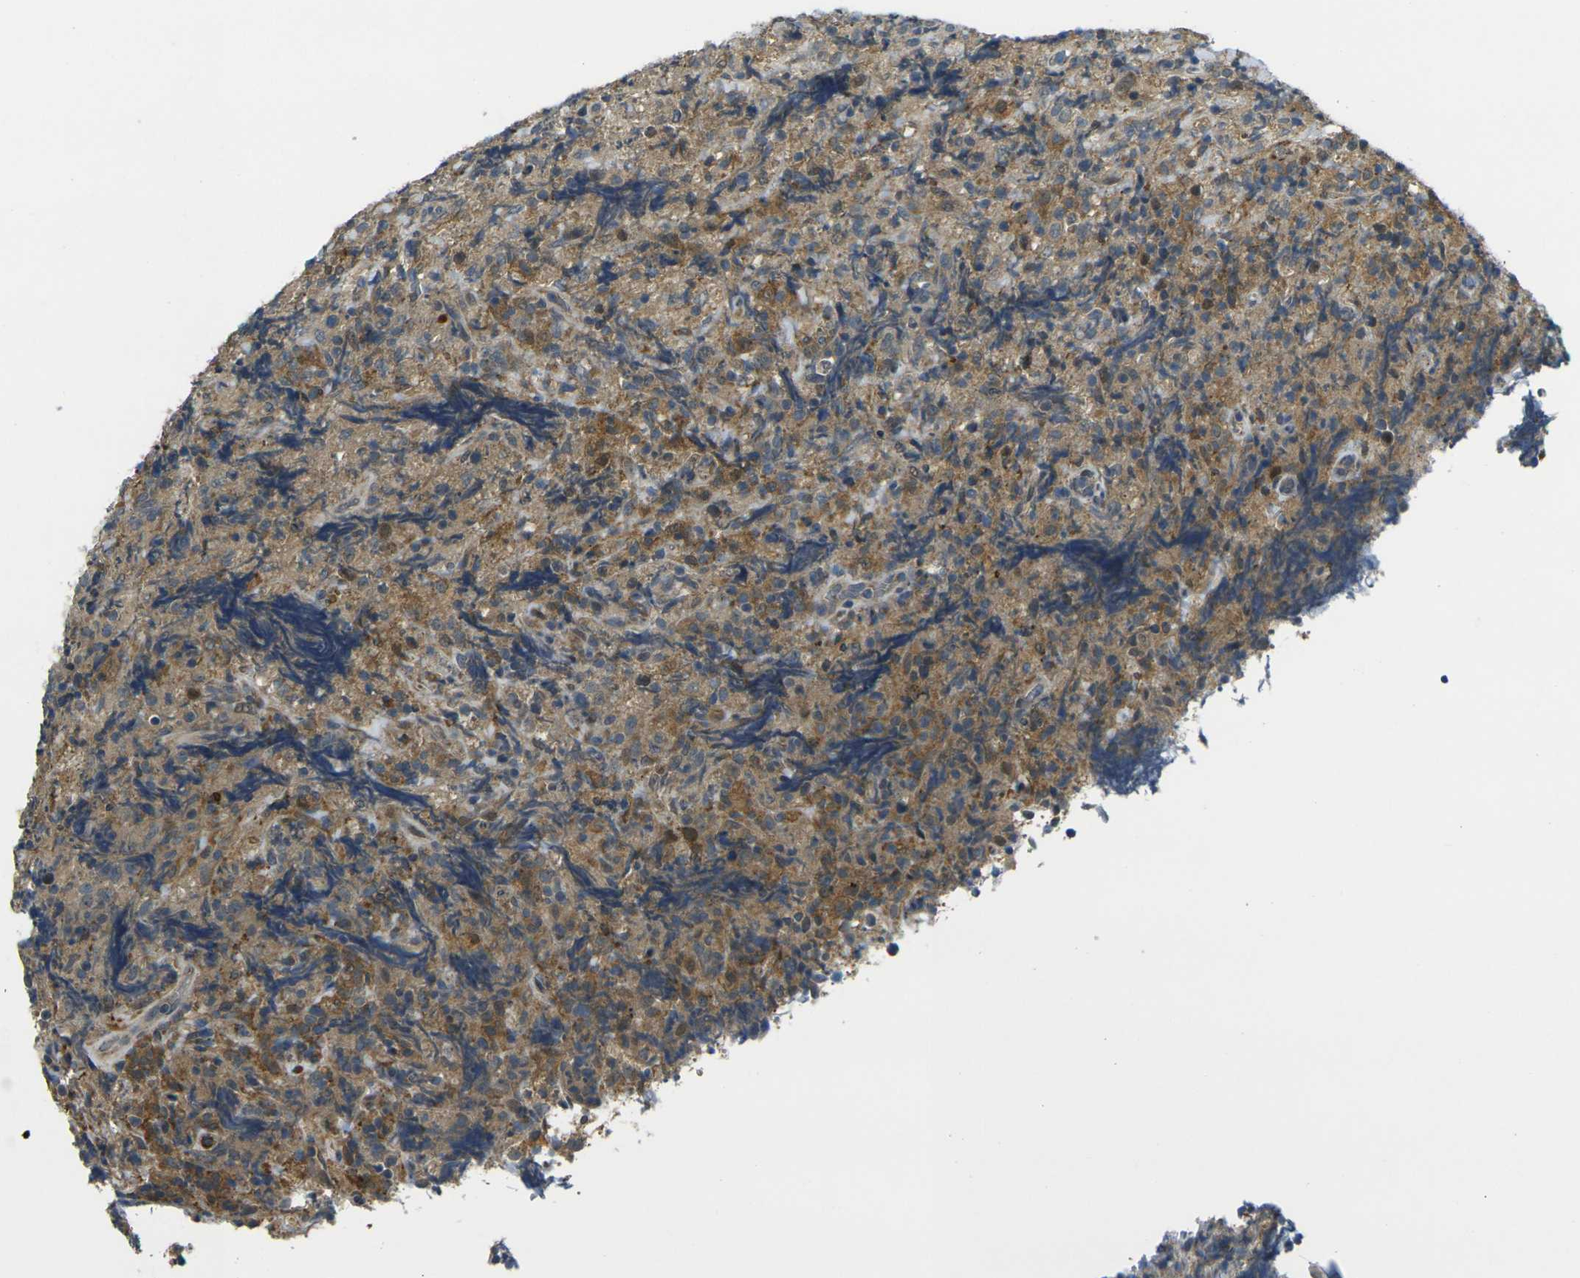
{"staining": {"intensity": "weak", "quantity": ">75%", "location": "cytoplasmic/membranous"}, "tissue": "lymphoma", "cell_type": "Tumor cells", "image_type": "cancer", "snomed": [{"axis": "morphology", "description": "Malignant lymphoma, non-Hodgkin's type, High grade"}, {"axis": "topography", "description": "Tonsil"}], "caption": "Protein staining by immunohistochemistry (IHC) reveals weak cytoplasmic/membranous expression in approximately >75% of tumor cells in high-grade malignant lymphoma, non-Hodgkin's type.", "gene": "PIGL", "patient": {"sex": "female", "age": 36}}